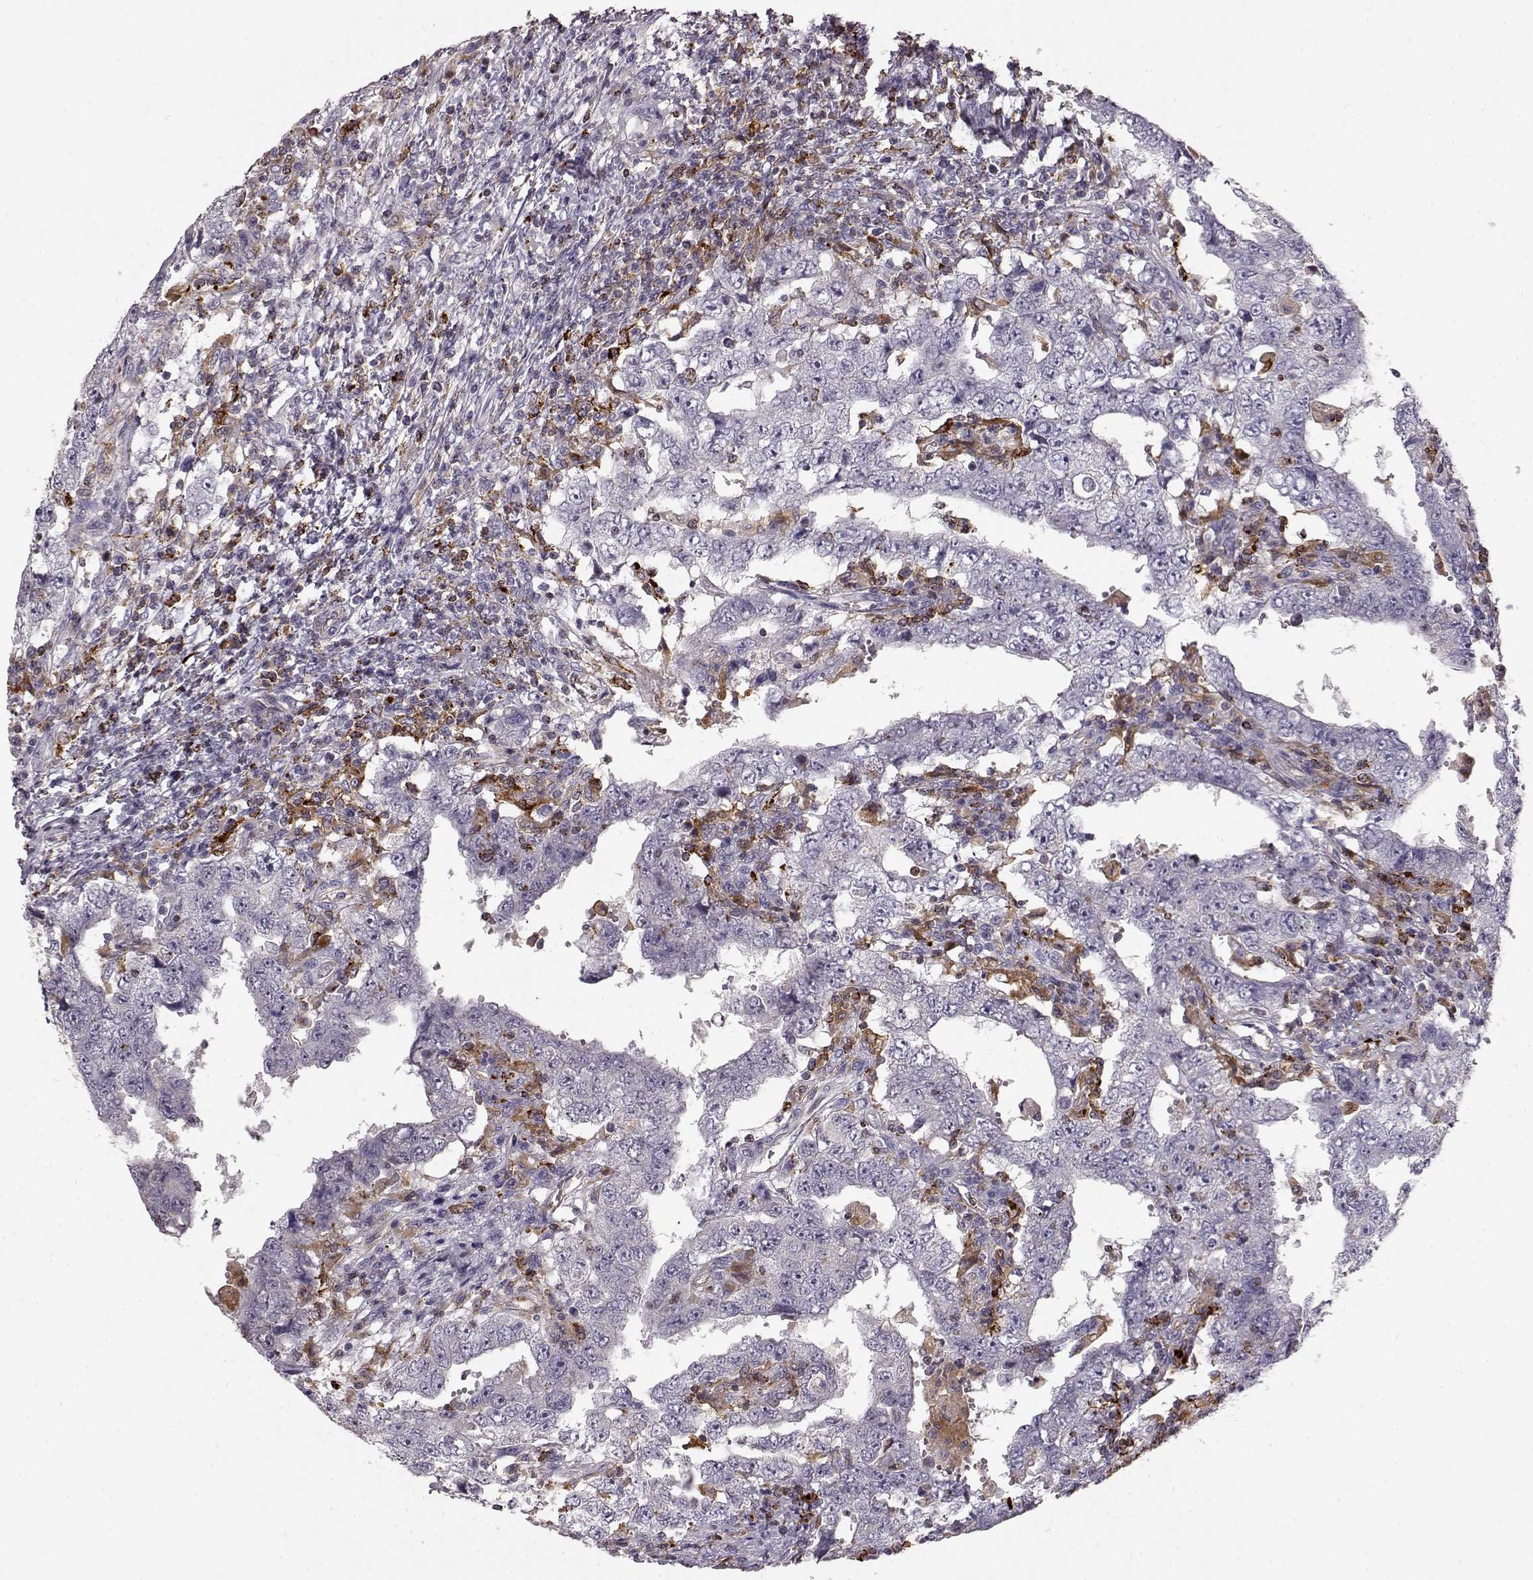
{"staining": {"intensity": "negative", "quantity": "none", "location": "none"}, "tissue": "testis cancer", "cell_type": "Tumor cells", "image_type": "cancer", "snomed": [{"axis": "morphology", "description": "Carcinoma, Embryonal, NOS"}, {"axis": "topography", "description": "Testis"}], "caption": "This photomicrograph is of testis embryonal carcinoma stained with immunohistochemistry (IHC) to label a protein in brown with the nuclei are counter-stained blue. There is no staining in tumor cells.", "gene": "CCNF", "patient": {"sex": "male", "age": 26}}